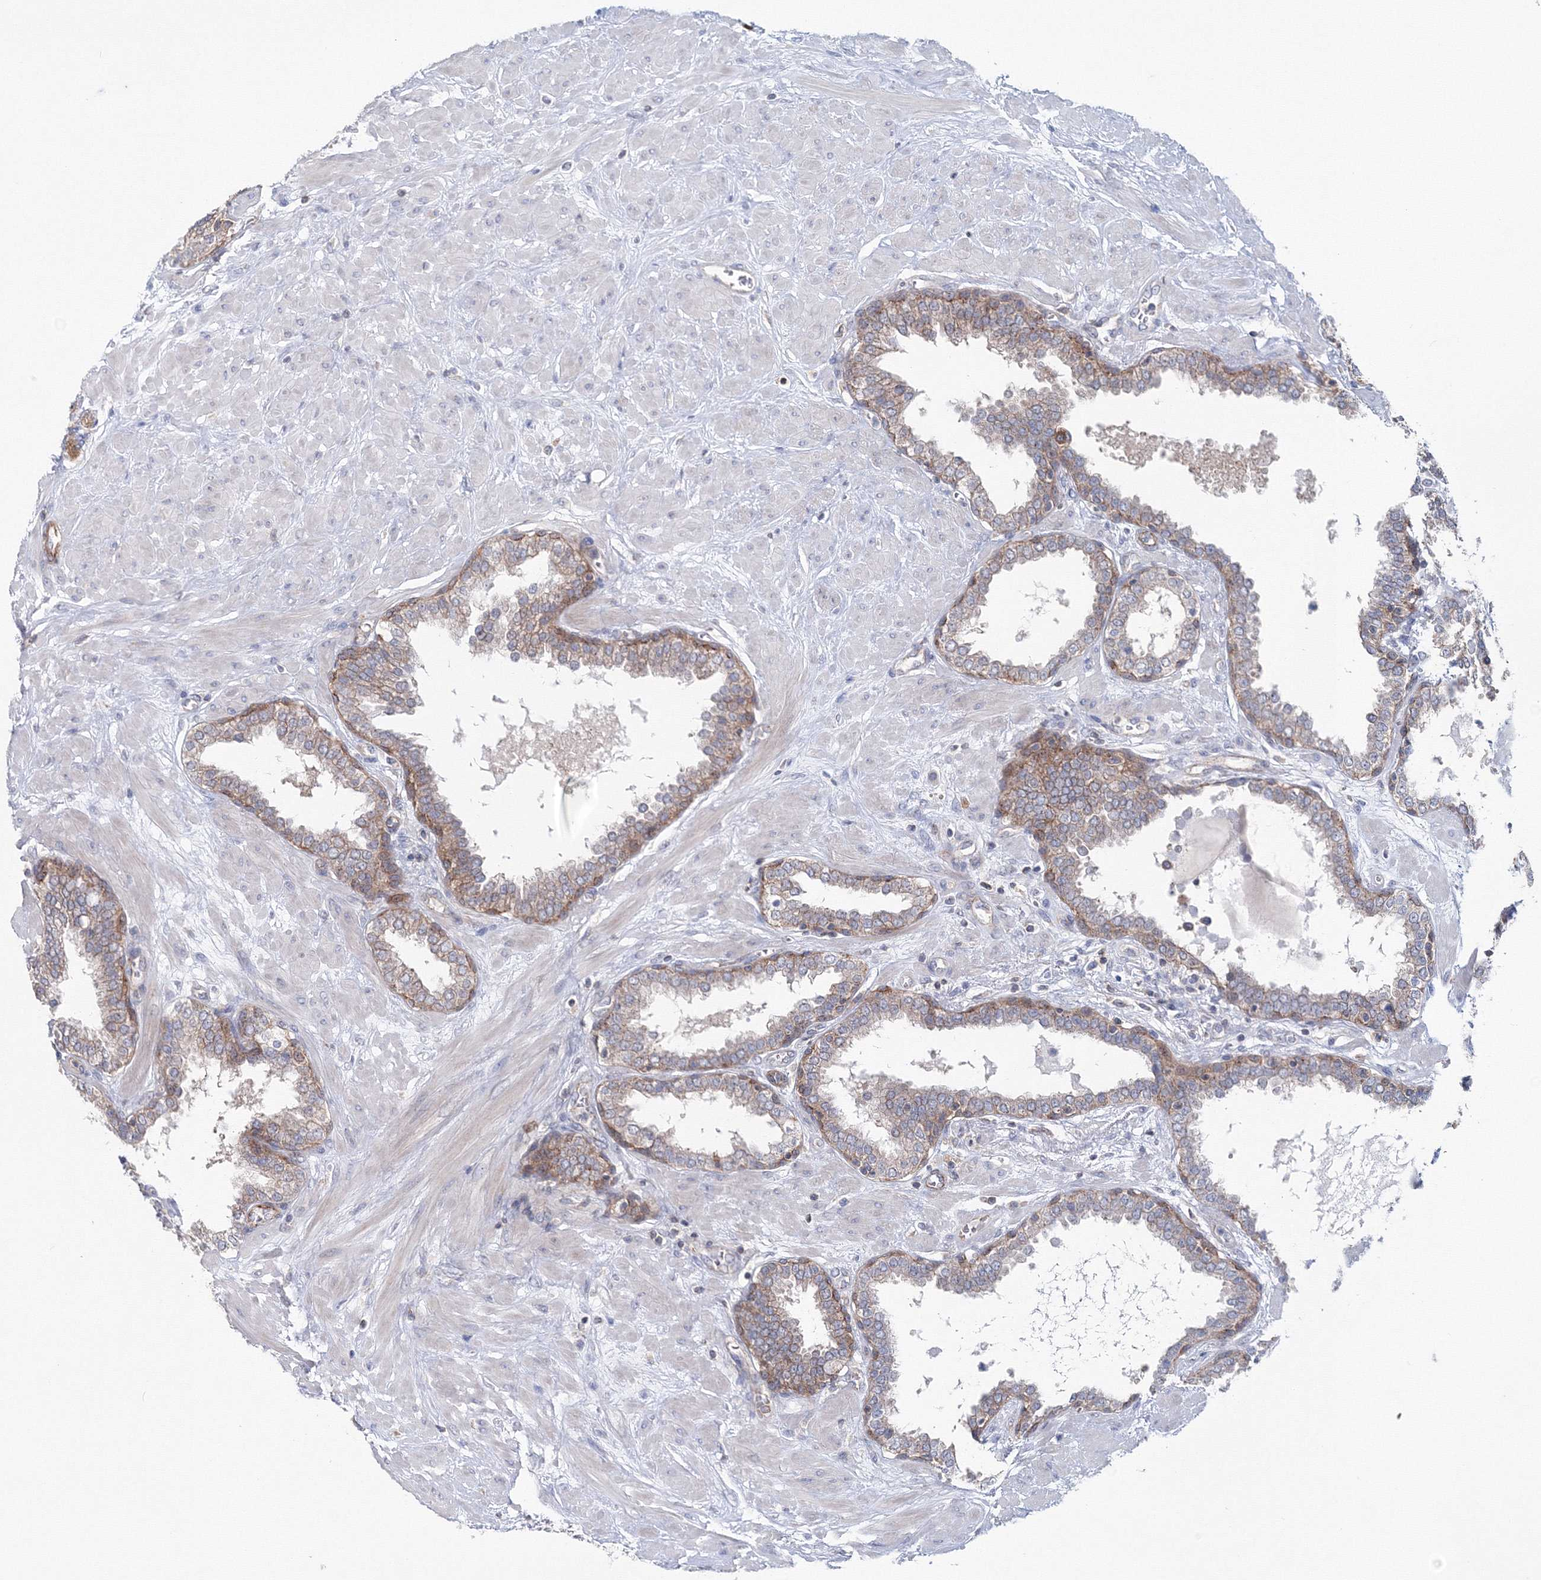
{"staining": {"intensity": "moderate", "quantity": "25%-75%", "location": "cytoplasmic/membranous"}, "tissue": "prostate", "cell_type": "Glandular cells", "image_type": "normal", "snomed": [{"axis": "morphology", "description": "Normal tissue, NOS"}, {"axis": "topography", "description": "Prostate"}], "caption": "An immunohistochemistry histopathology image of unremarkable tissue is shown. Protein staining in brown highlights moderate cytoplasmic/membranous positivity in prostate within glandular cells. (DAB IHC with brightfield microscopy, high magnification).", "gene": "GGA2", "patient": {"sex": "male", "age": 51}}